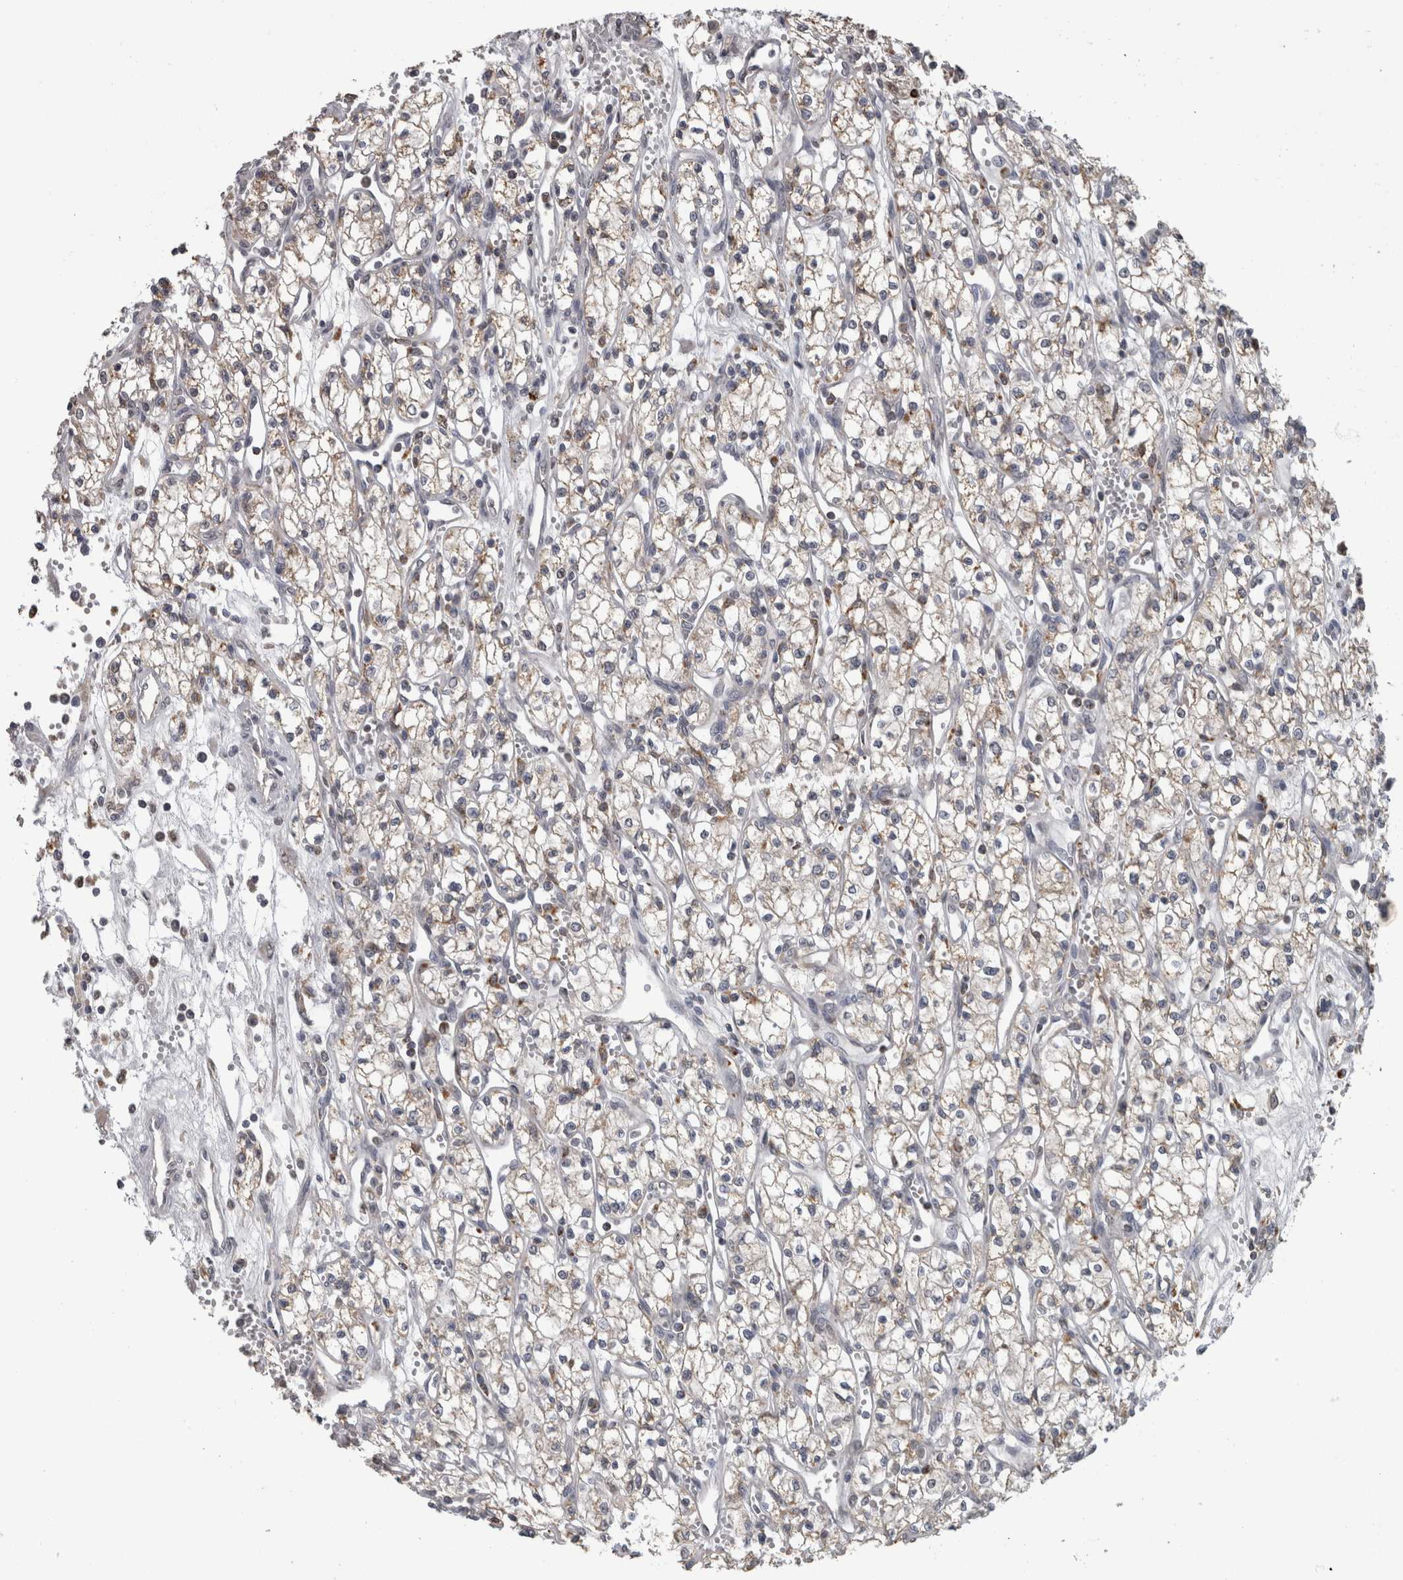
{"staining": {"intensity": "weak", "quantity": ">75%", "location": "cytoplasmic/membranous"}, "tissue": "renal cancer", "cell_type": "Tumor cells", "image_type": "cancer", "snomed": [{"axis": "morphology", "description": "Adenocarcinoma, NOS"}, {"axis": "topography", "description": "Kidney"}], "caption": "Protein staining demonstrates weak cytoplasmic/membranous expression in approximately >75% of tumor cells in adenocarcinoma (renal).", "gene": "NAAA", "patient": {"sex": "male", "age": 59}}